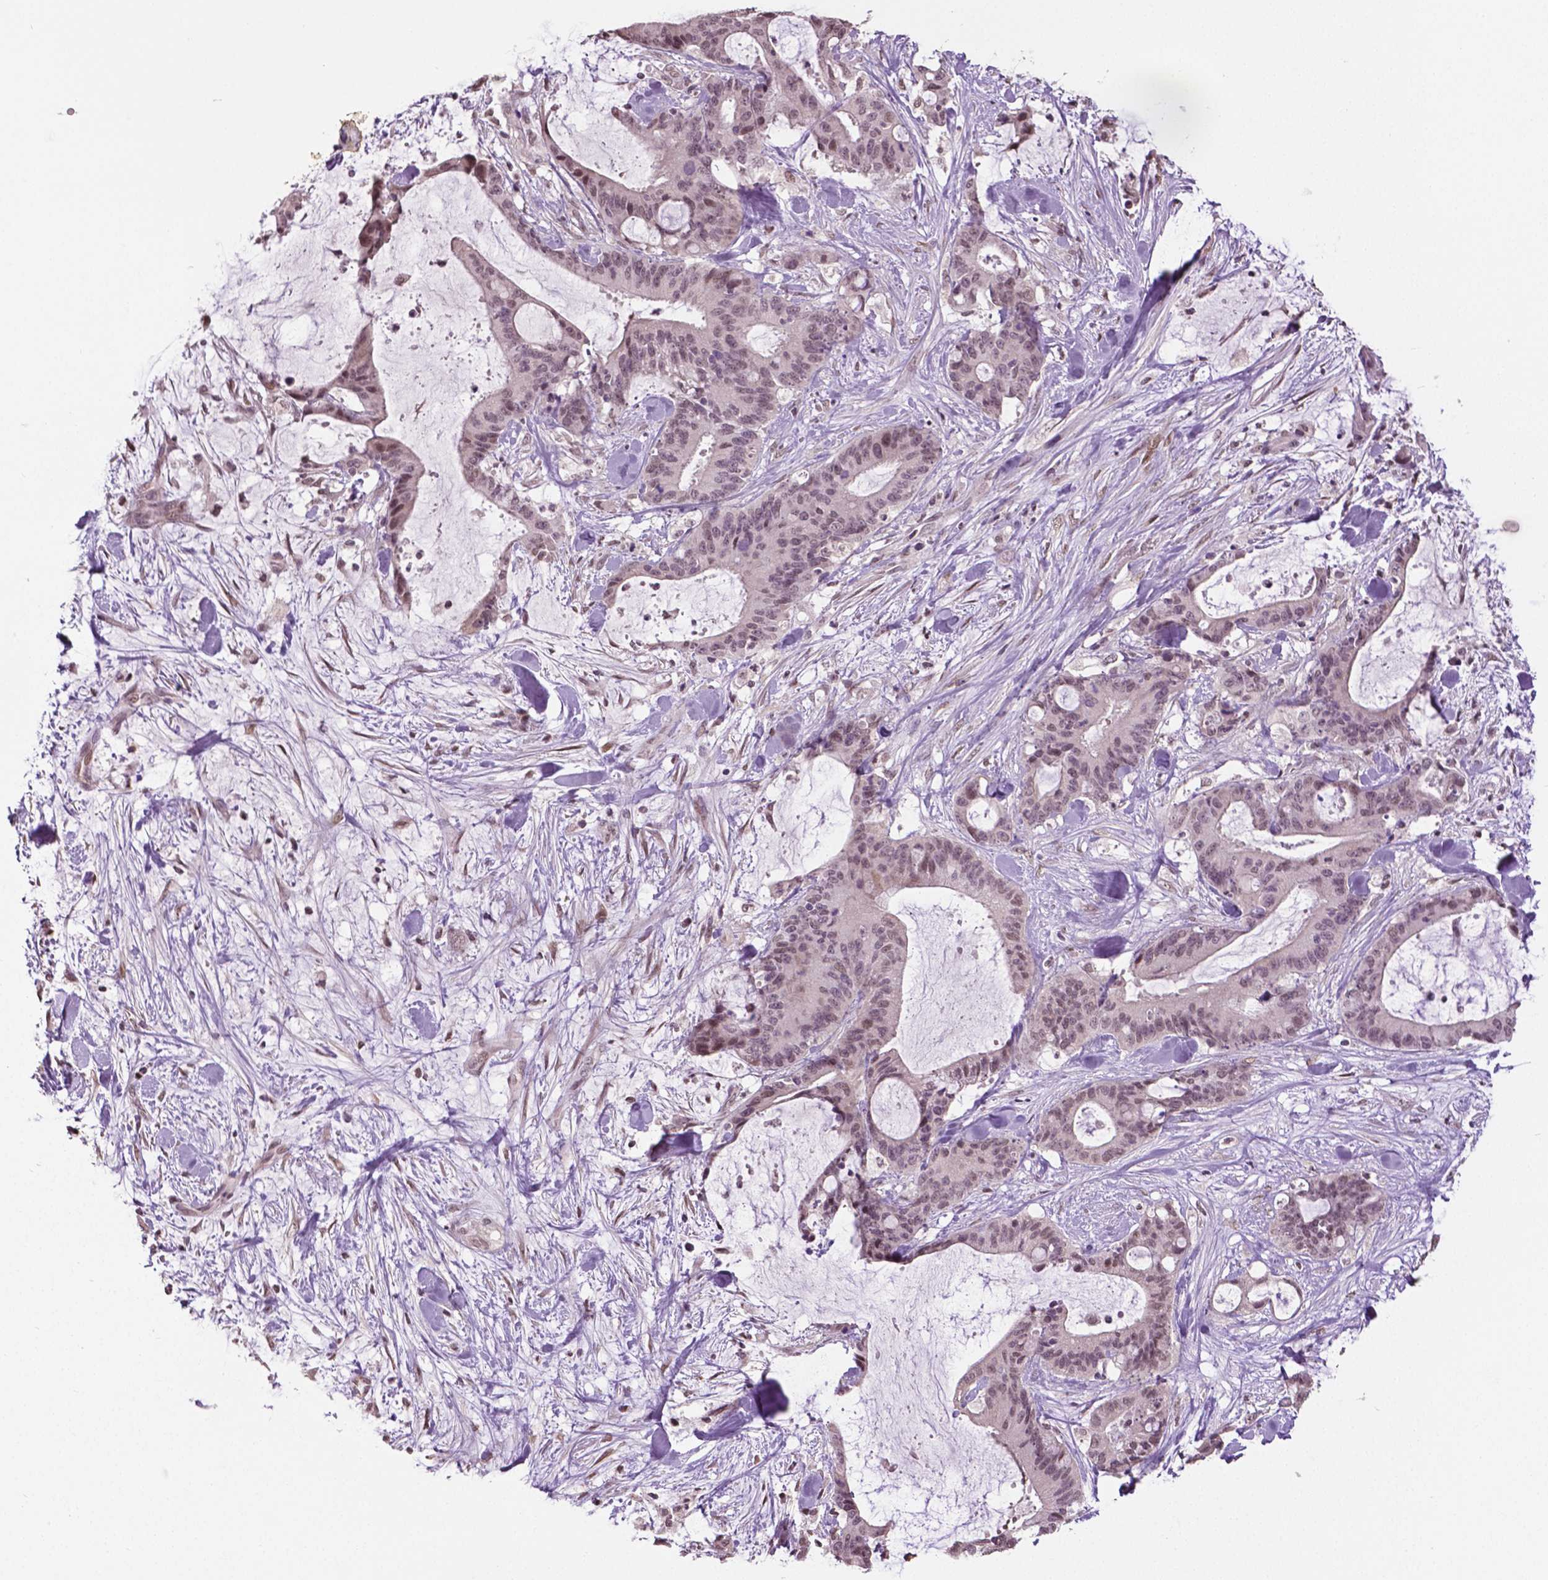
{"staining": {"intensity": "weak", "quantity": ">75%", "location": "nuclear"}, "tissue": "liver cancer", "cell_type": "Tumor cells", "image_type": "cancer", "snomed": [{"axis": "morphology", "description": "Cholangiocarcinoma"}, {"axis": "topography", "description": "Liver"}], "caption": "Immunohistochemical staining of human liver cancer displays low levels of weak nuclear protein expression in approximately >75% of tumor cells.", "gene": "DLX5", "patient": {"sex": "female", "age": 73}}